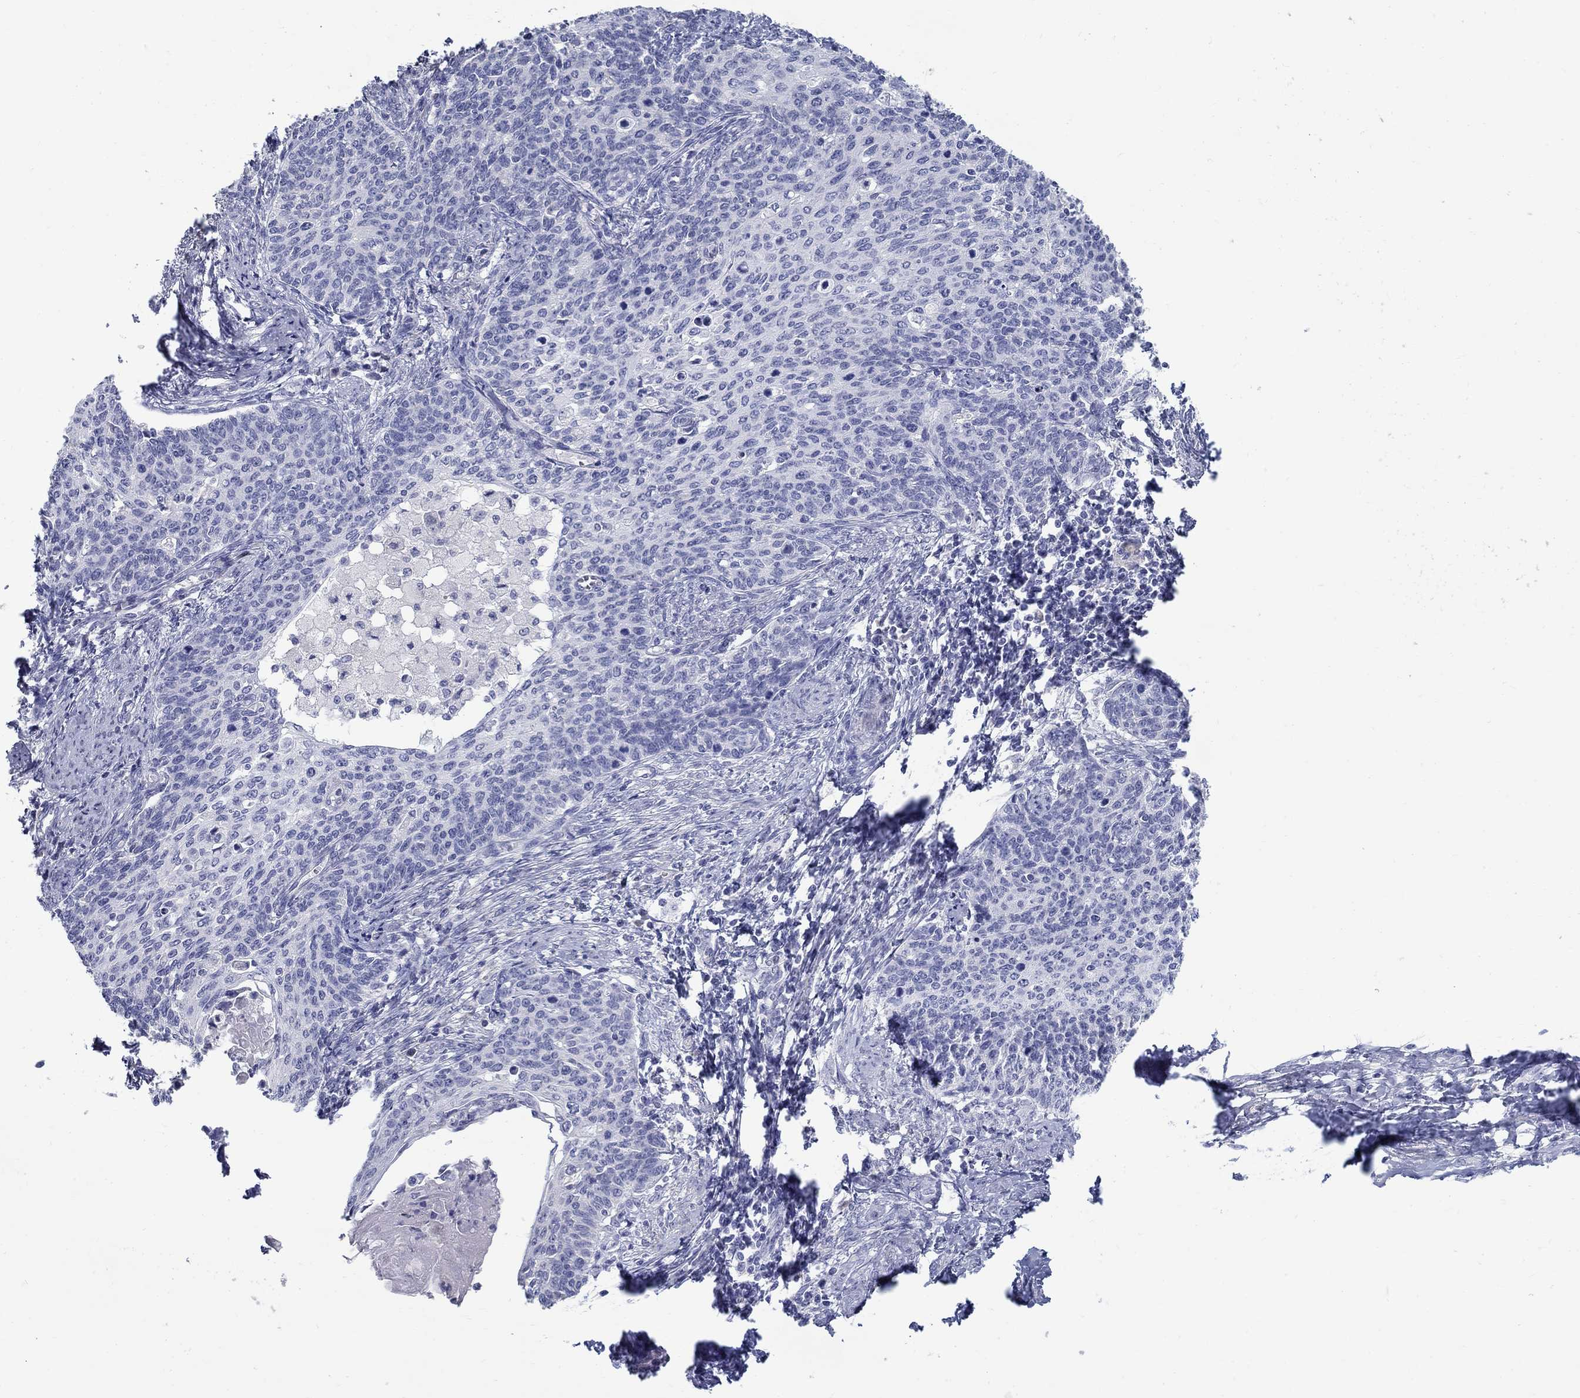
{"staining": {"intensity": "negative", "quantity": "none", "location": "none"}, "tissue": "cervical cancer", "cell_type": "Tumor cells", "image_type": "cancer", "snomed": [{"axis": "morphology", "description": "Normal tissue, NOS"}, {"axis": "morphology", "description": "Squamous cell carcinoma, NOS"}, {"axis": "topography", "description": "Cervix"}], "caption": "Immunohistochemistry (IHC) of human squamous cell carcinoma (cervical) displays no expression in tumor cells.", "gene": "ABCA4", "patient": {"sex": "female", "age": 39}}